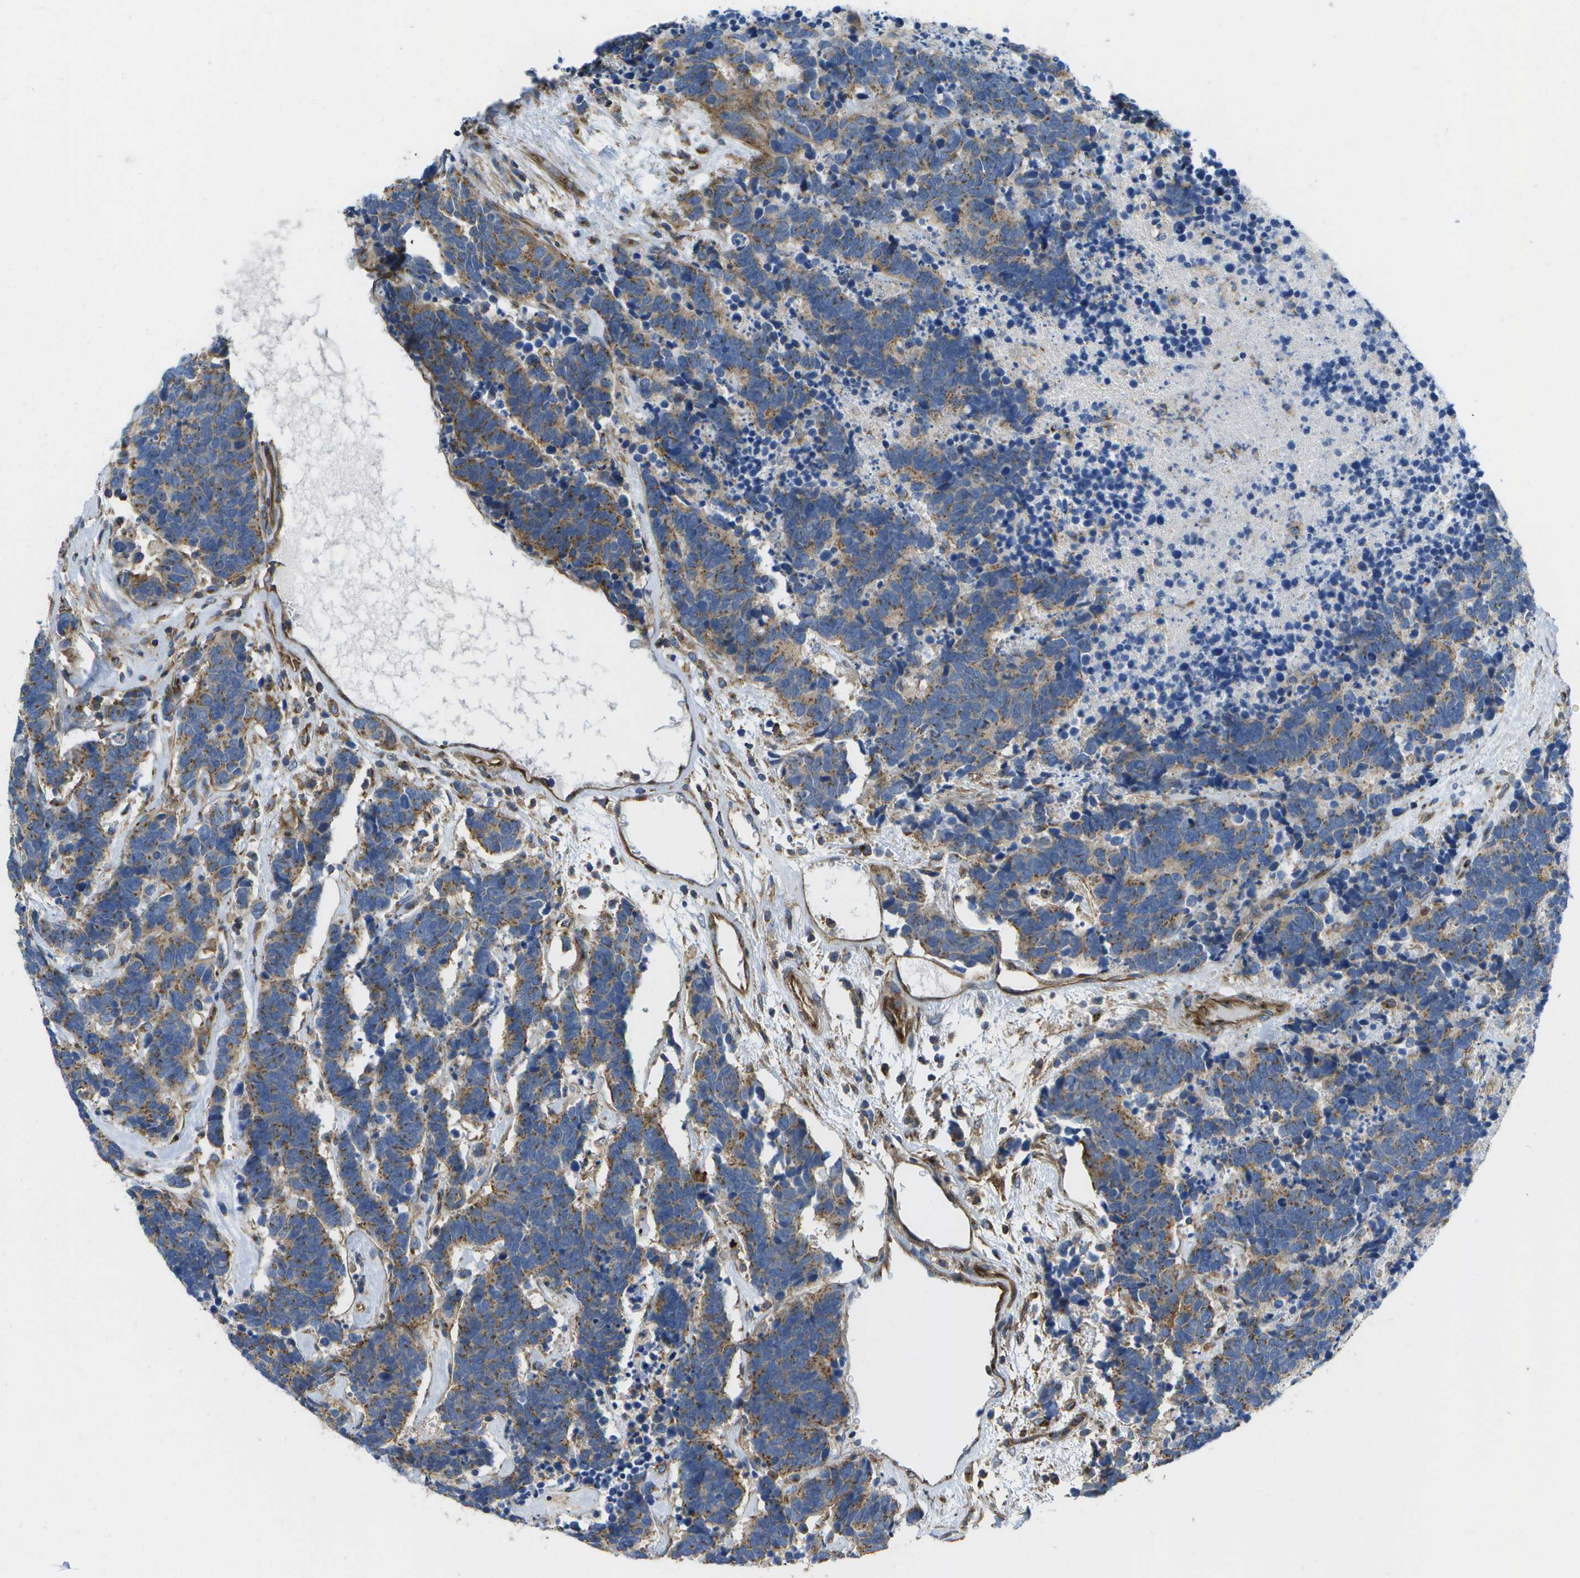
{"staining": {"intensity": "moderate", "quantity": ">75%", "location": "cytoplasmic/membranous"}, "tissue": "carcinoid", "cell_type": "Tumor cells", "image_type": "cancer", "snomed": [{"axis": "morphology", "description": "Carcinoma, NOS"}, {"axis": "morphology", "description": "Carcinoid, malignant, NOS"}, {"axis": "topography", "description": "Urinary bladder"}], "caption": "Carcinoma was stained to show a protein in brown. There is medium levels of moderate cytoplasmic/membranous expression in about >75% of tumor cells.", "gene": "BST2", "patient": {"sex": "male", "age": 57}}